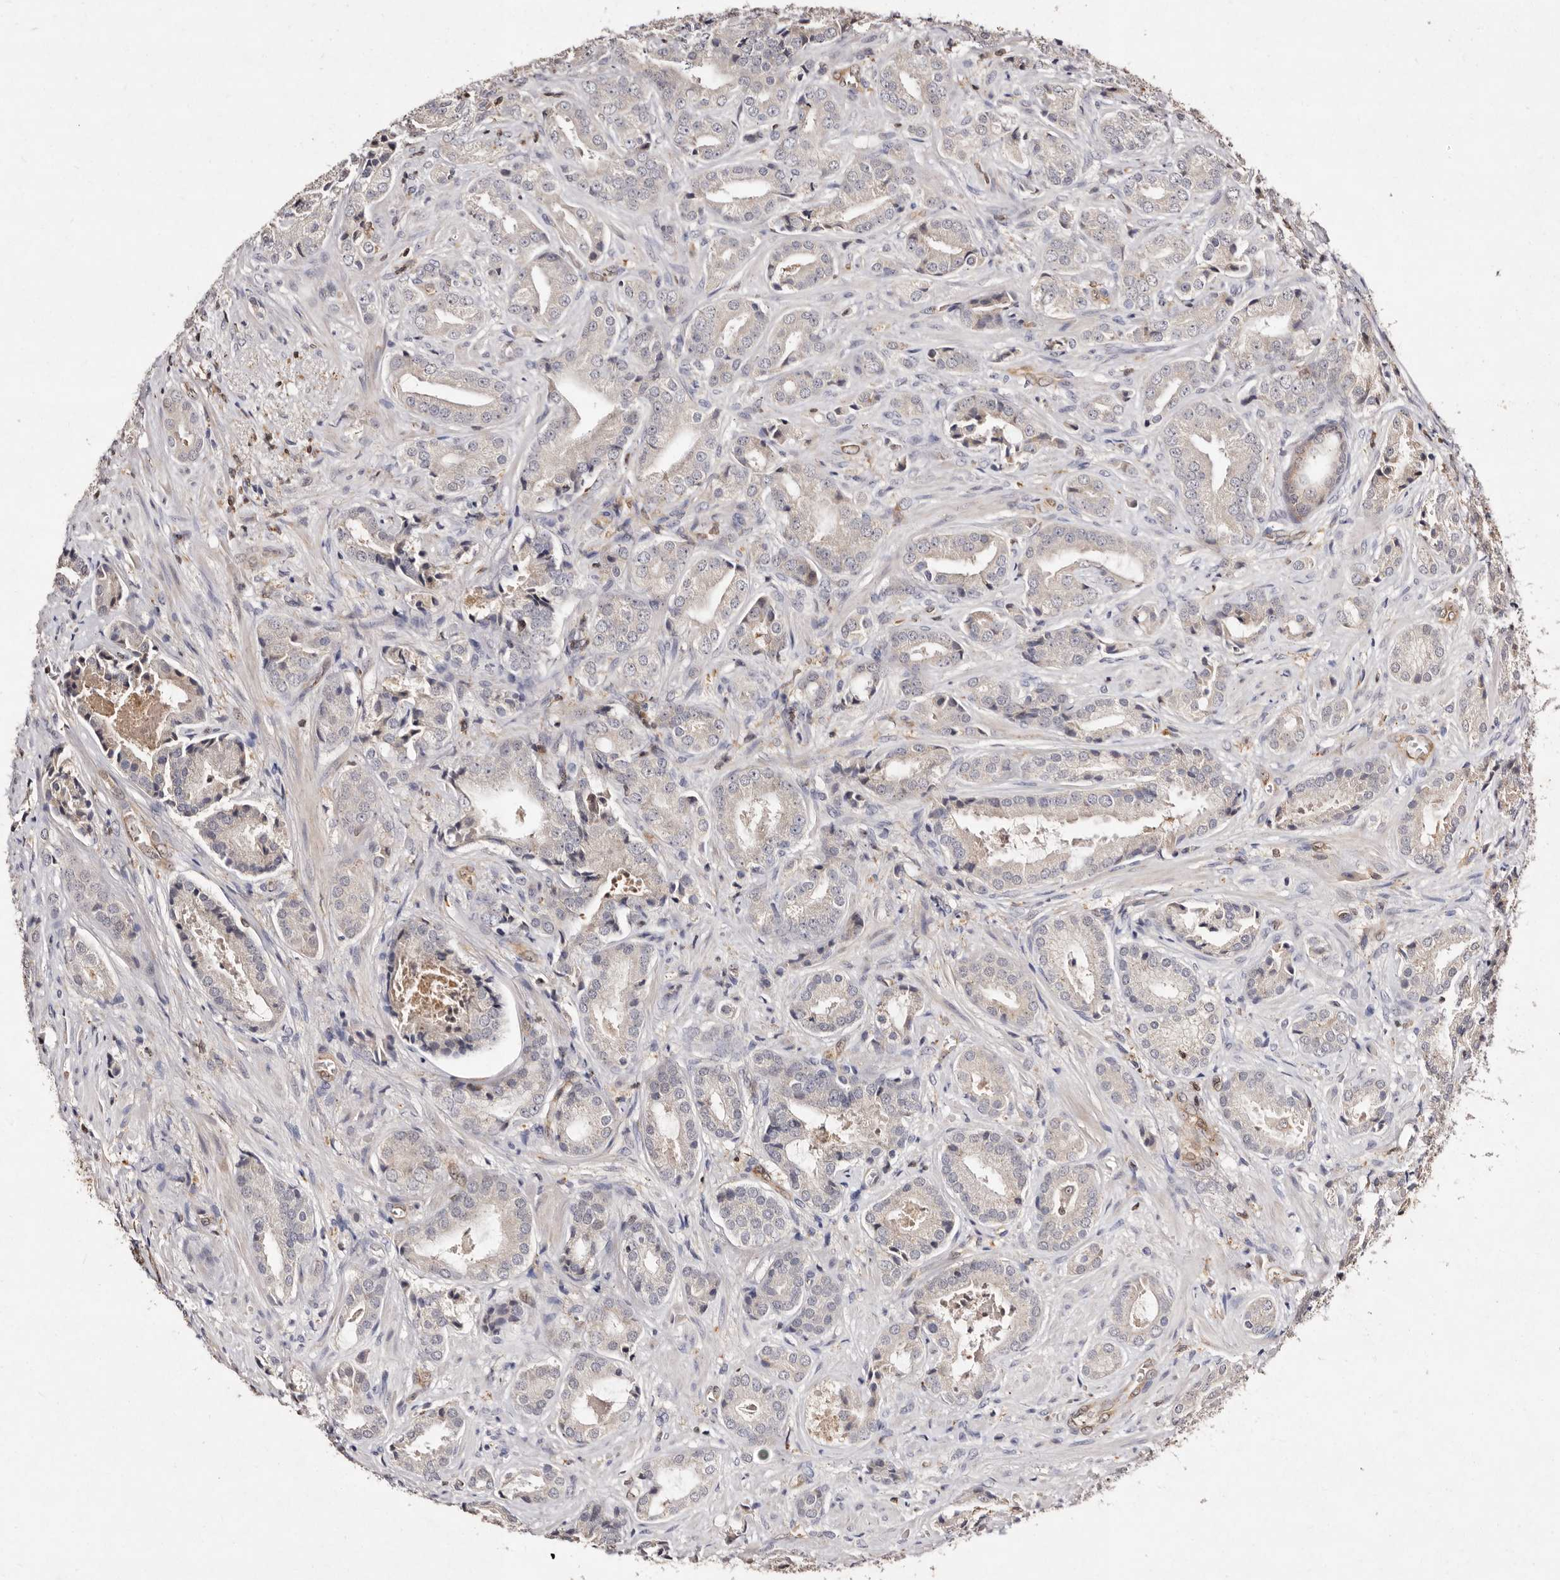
{"staining": {"intensity": "weak", "quantity": "25%-75%", "location": "cytoplasmic/membranous"}, "tissue": "prostate cancer", "cell_type": "Tumor cells", "image_type": "cancer", "snomed": [{"axis": "morphology", "description": "Adenocarcinoma, High grade"}, {"axis": "topography", "description": "Prostate"}], "caption": "Brown immunohistochemical staining in adenocarcinoma (high-grade) (prostate) reveals weak cytoplasmic/membranous positivity in approximately 25%-75% of tumor cells.", "gene": "GIMAP4", "patient": {"sex": "male", "age": 73}}